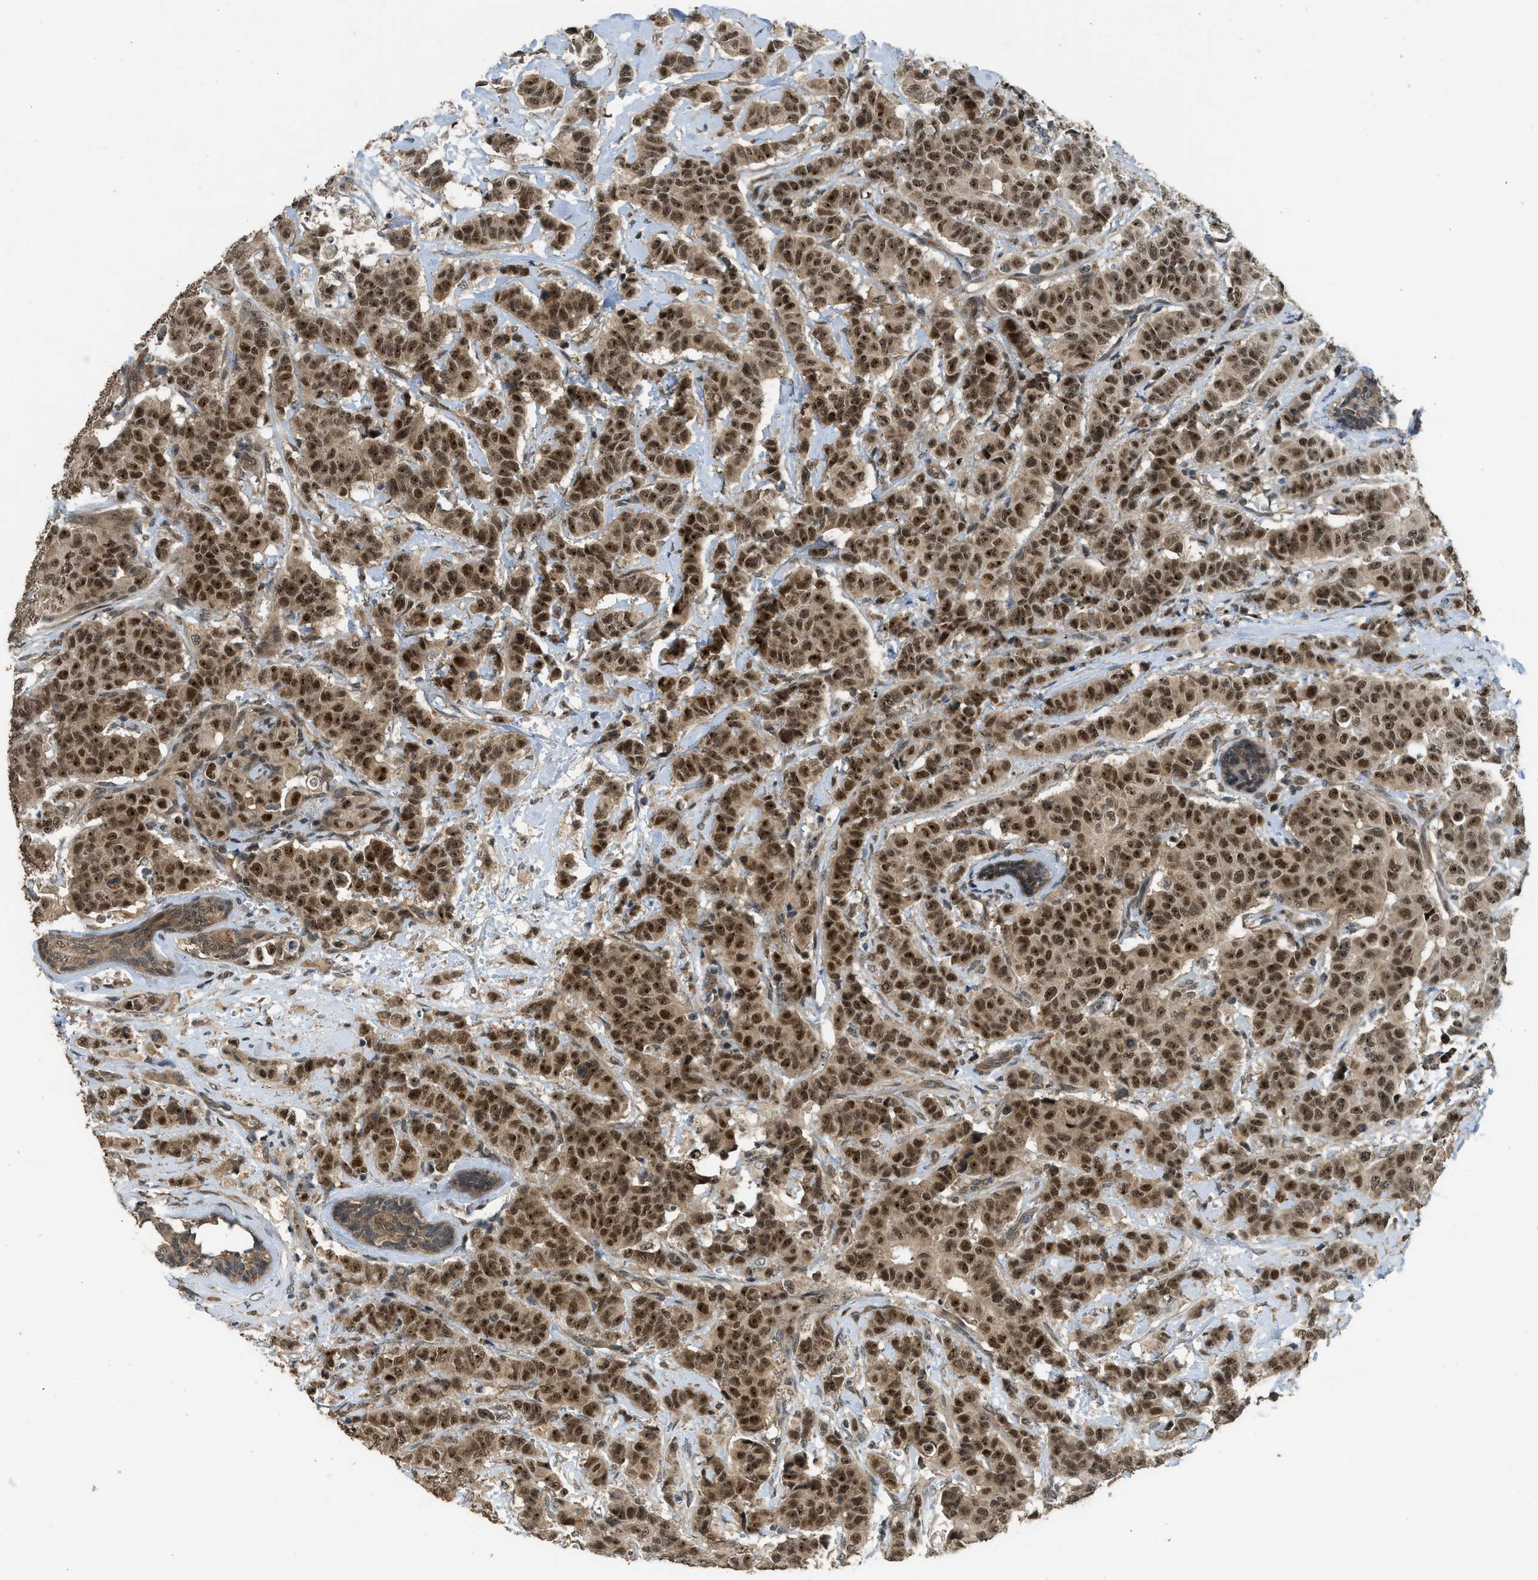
{"staining": {"intensity": "moderate", "quantity": ">75%", "location": "cytoplasmic/membranous,nuclear"}, "tissue": "breast cancer", "cell_type": "Tumor cells", "image_type": "cancer", "snomed": [{"axis": "morphology", "description": "Normal tissue, NOS"}, {"axis": "morphology", "description": "Duct carcinoma"}, {"axis": "topography", "description": "Breast"}], "caption": "Infiltrating ductal carcinoma (breast) tissue exhibits moderate cytoplasmic/membranous and nuclear staining in about >75% of tumor cells, visualized by immunohistochemistry.", "gene": "GET1", "patient": {"sex": "female", "age": 40}}